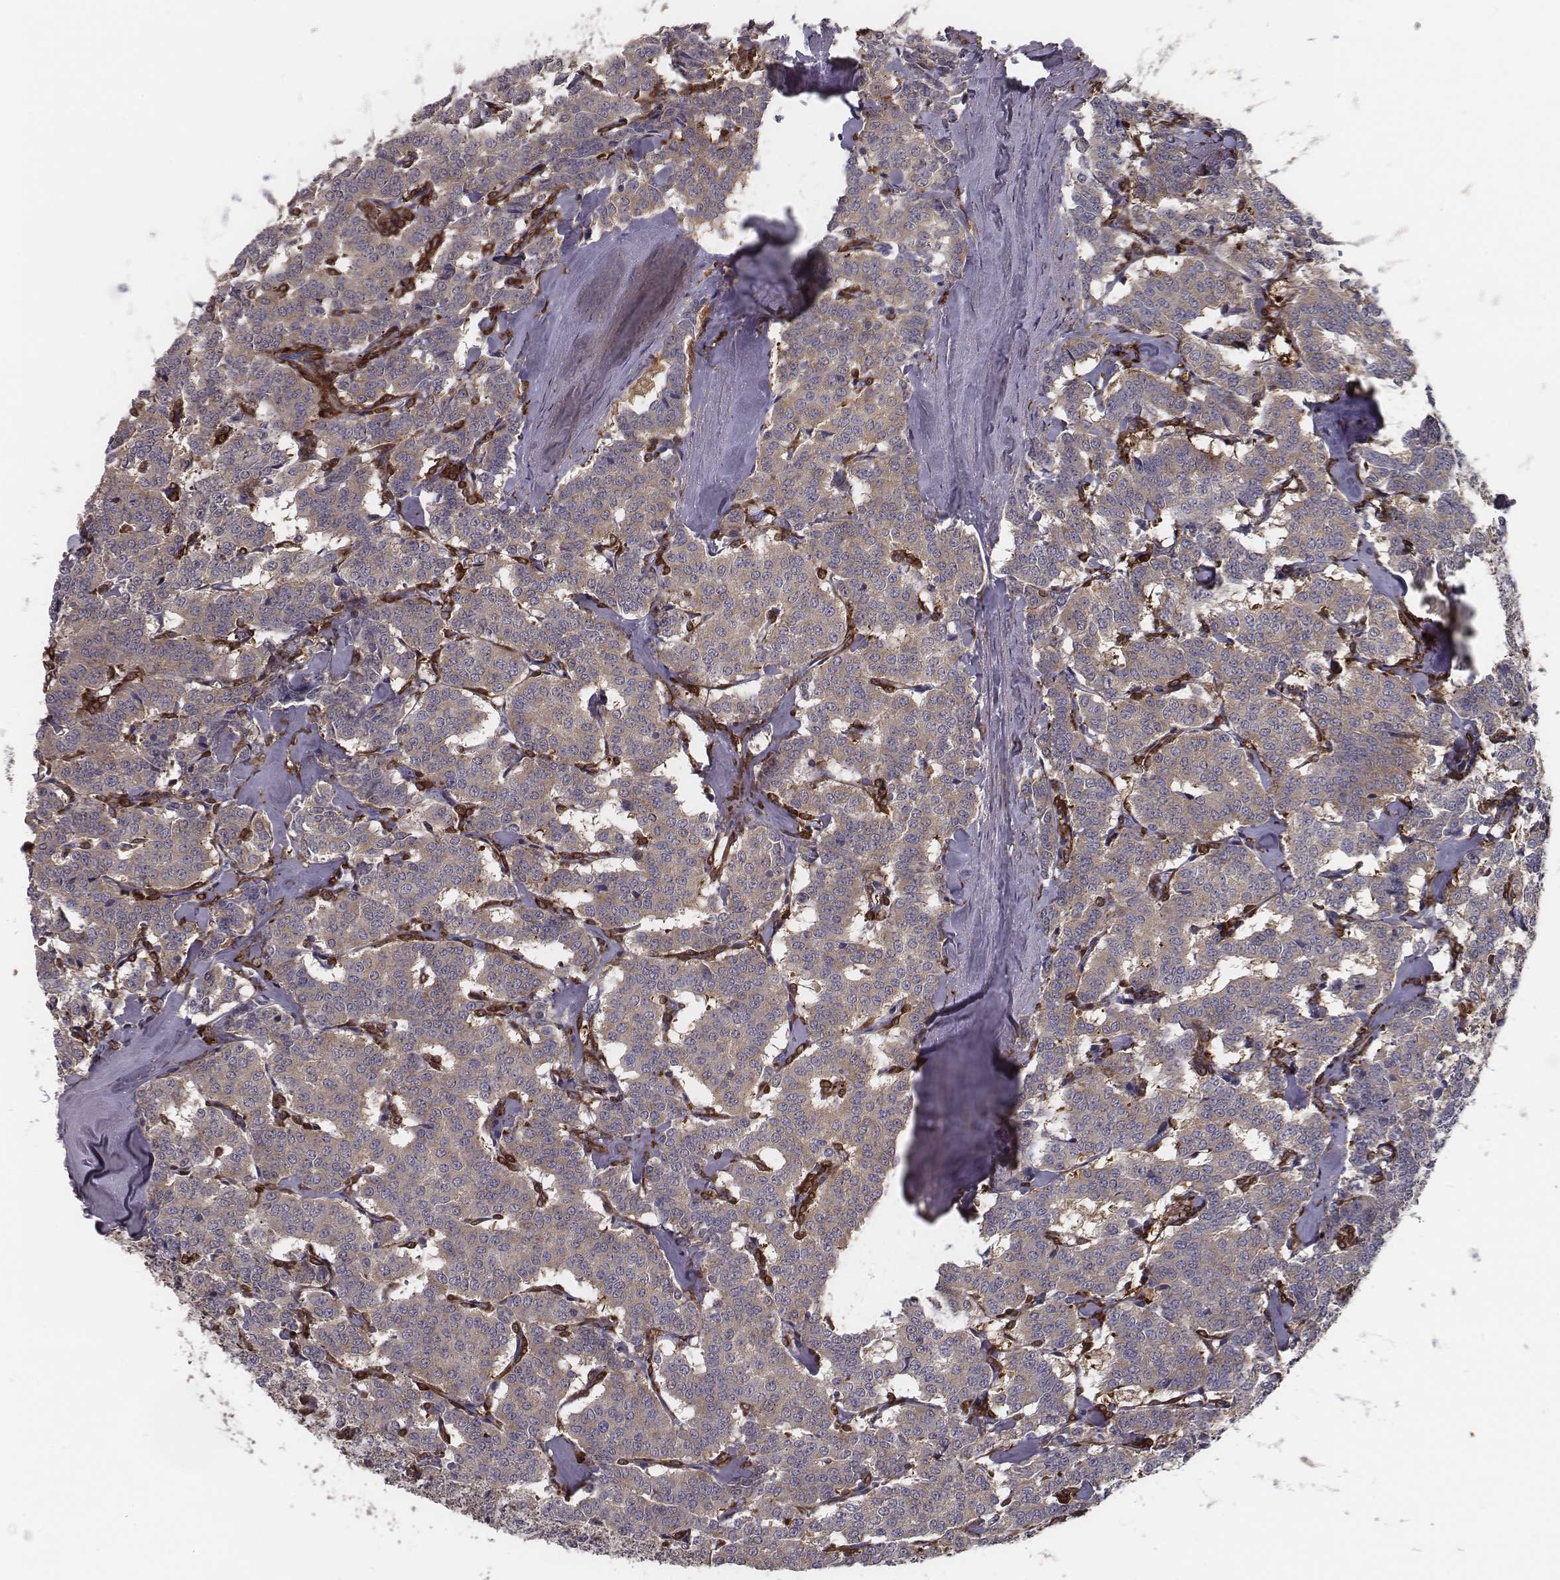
{"staining": {"intensity": "weak", "quantity": ">75%", "location": "cytoplasmic/membranous"}, "tissue": "carcinoid", "cell_type": "Tumor cells", "image_type": "cancer", "snomed": [{"axis": "morphology", "description": "Carcinoid, malignant, NOS"}, {"axis": "topography", "description": "Lung"}], "caption": "Immunohistochemistry (IHC) image of neoplastic tissue: human carcinoid (malignant) stained using IHC exhibits low levels of weak protein expression localized specifically in the cytoplasmic/membranous of tumor cells, appearing as a cytoplasmic/membranous brown color.", "gene": "ISYNA1", "patient": {"sex": "female", "age": 46}}